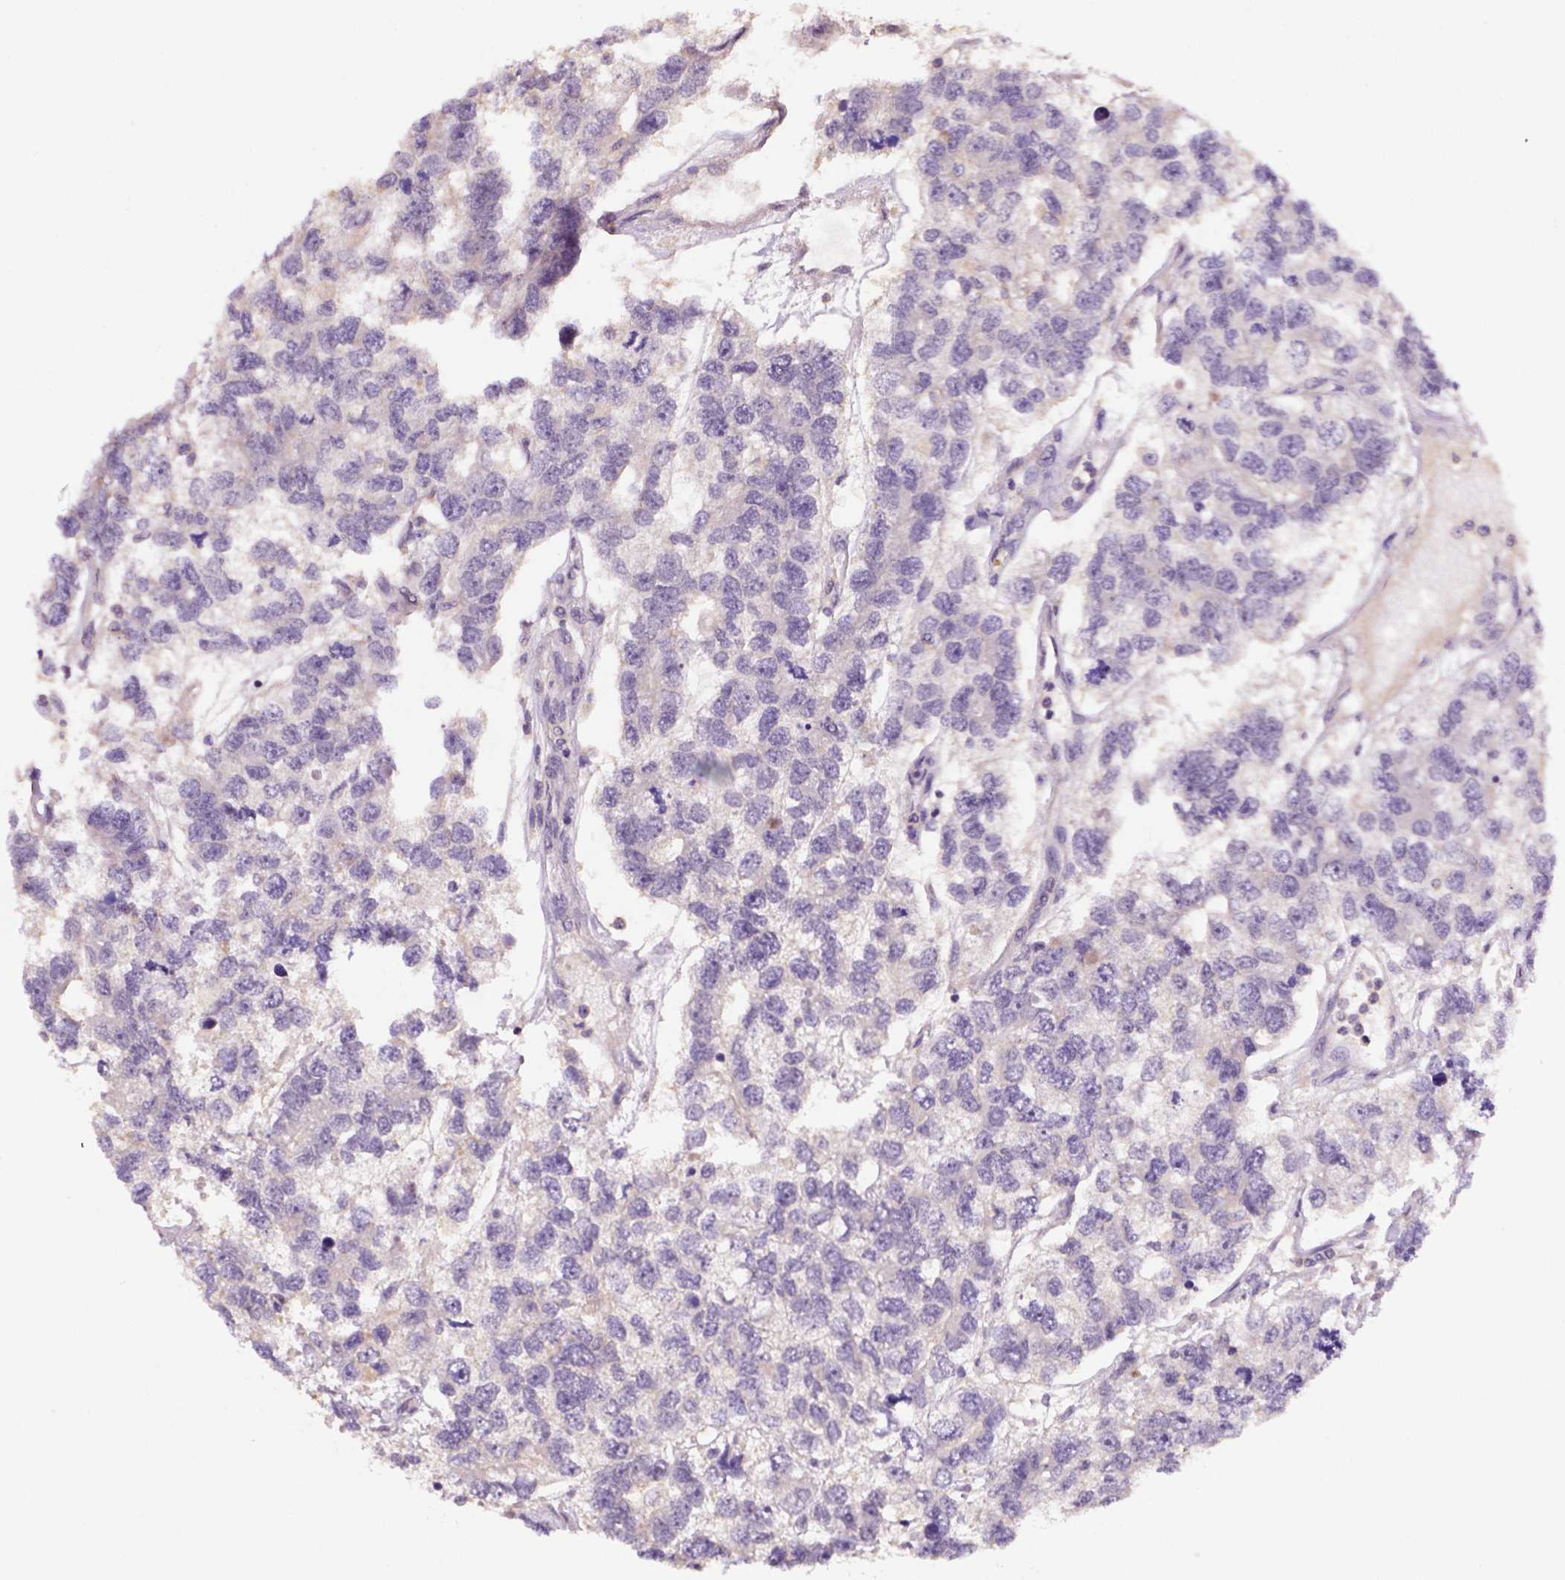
{"staining": {"intensity": "weak", "quantity": "25%-75%", "location": "cytoplasmic/membranous,nuclear"}, "tissue": "testis cancer", "cell_type": "Tumor cells", "image_type": "cancer", "snomed": [{"axis": "morphology", "description": "Seminoma, NOS"}, {"axis": "topography", "description": "Testis"}], "caption": "Protein analysis of seminoma (testis) tissue exhibits weak cytoplasmic/membranous and nuclear positivity in approximately 25%-75% of tumor cells. (DAB IHC, brown staining for protein, blue staining for nuclei).", "gene": "SCML4", "patient": {"sex": "male", "age": 52}}